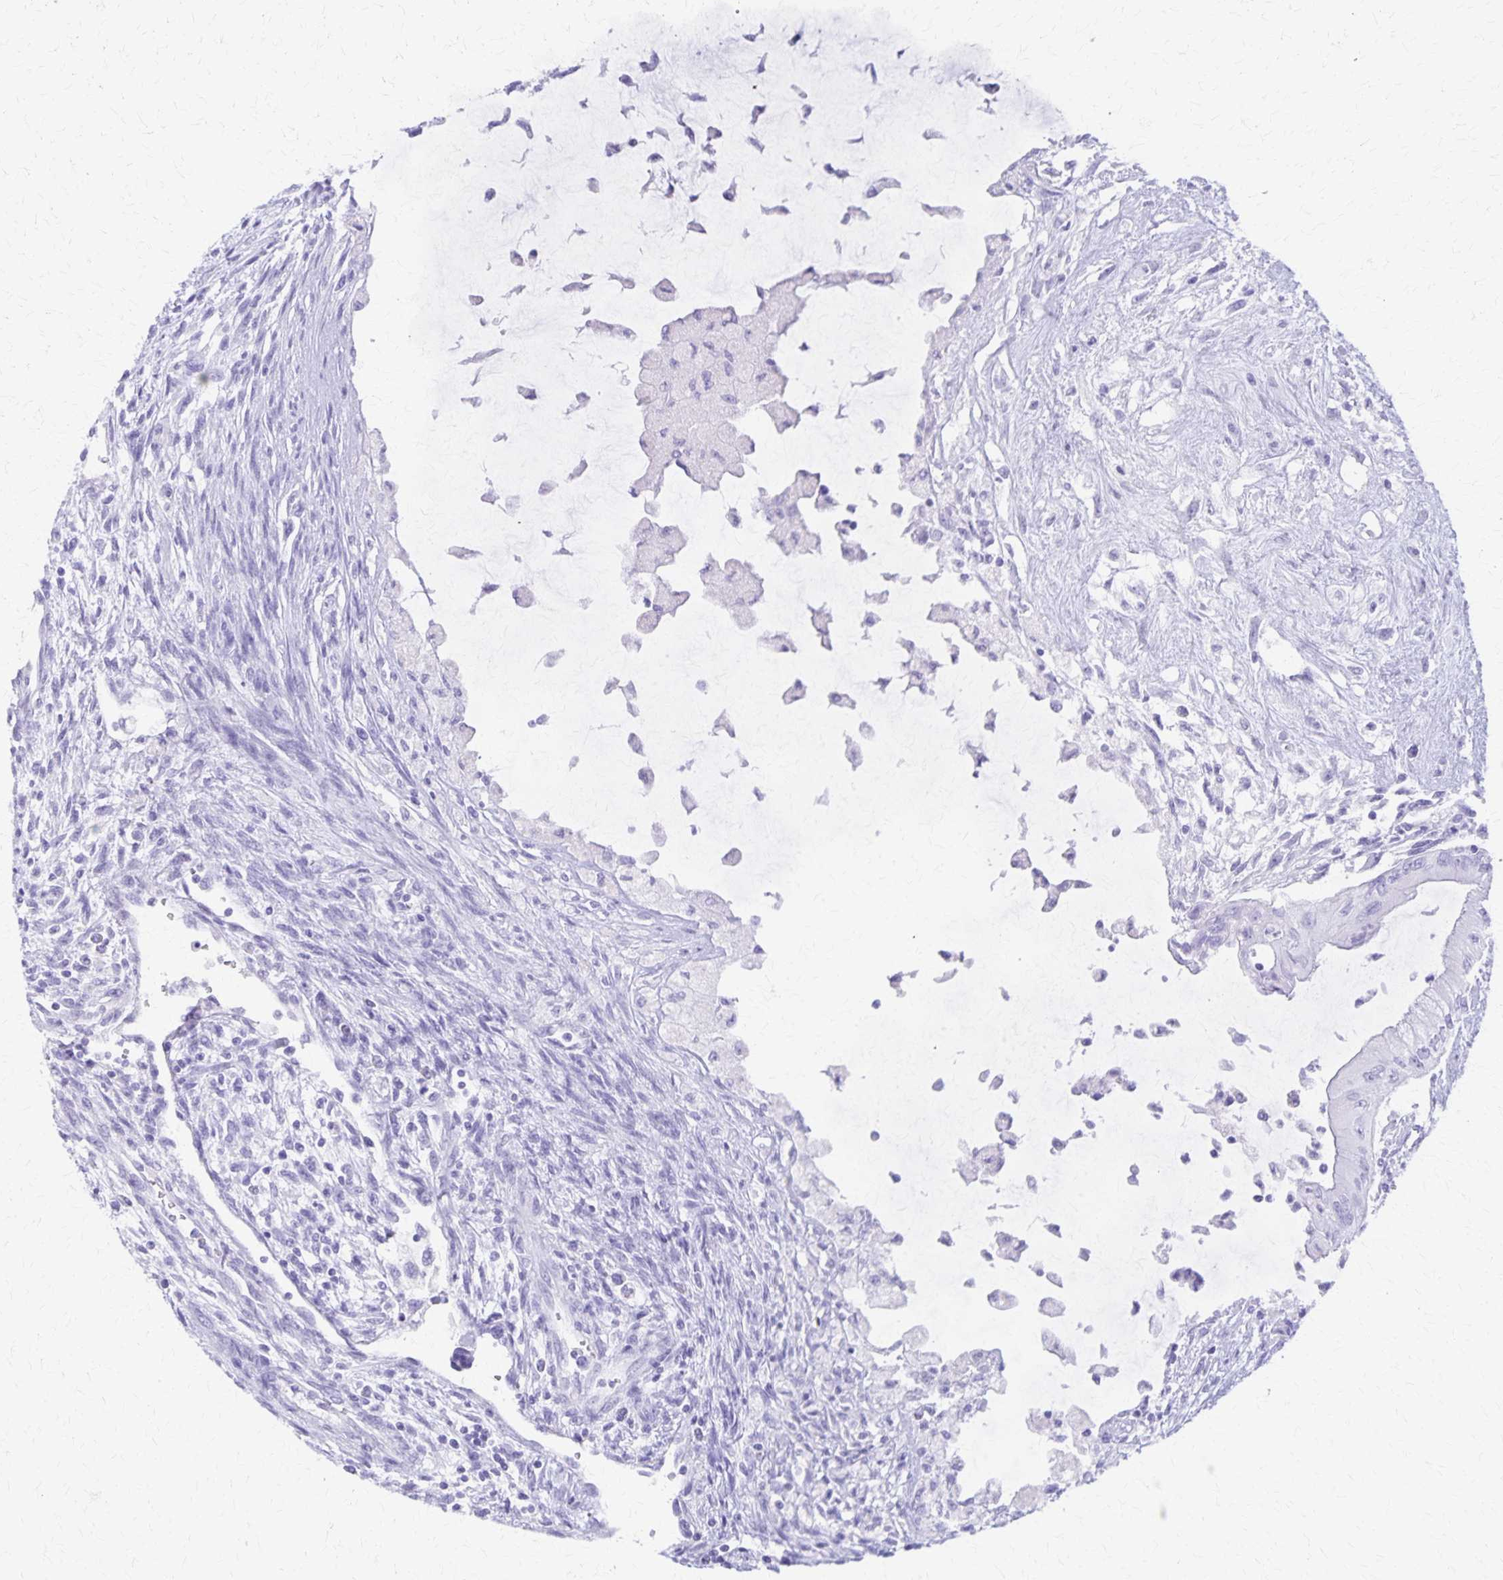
{"staining": {"intensity": "negative", "quantity": "none", "location": "none"}, "tissue": "testis cancer", "cell_type": "Tumor cells", "image_type": "cancer", "snomed": [{"axis": "morphology", "description": "Carcinoma, Embryonal, NOS"}, {"axis": "topography", "description": "Testis"}], "caption": "This is a image of immunohistochemistry staining of testis cancer (embryonal carcinoma), which shows no staining in tumor cells.", "gene": "DEFA5", "patient": {"sex": "male", "age": 37}}